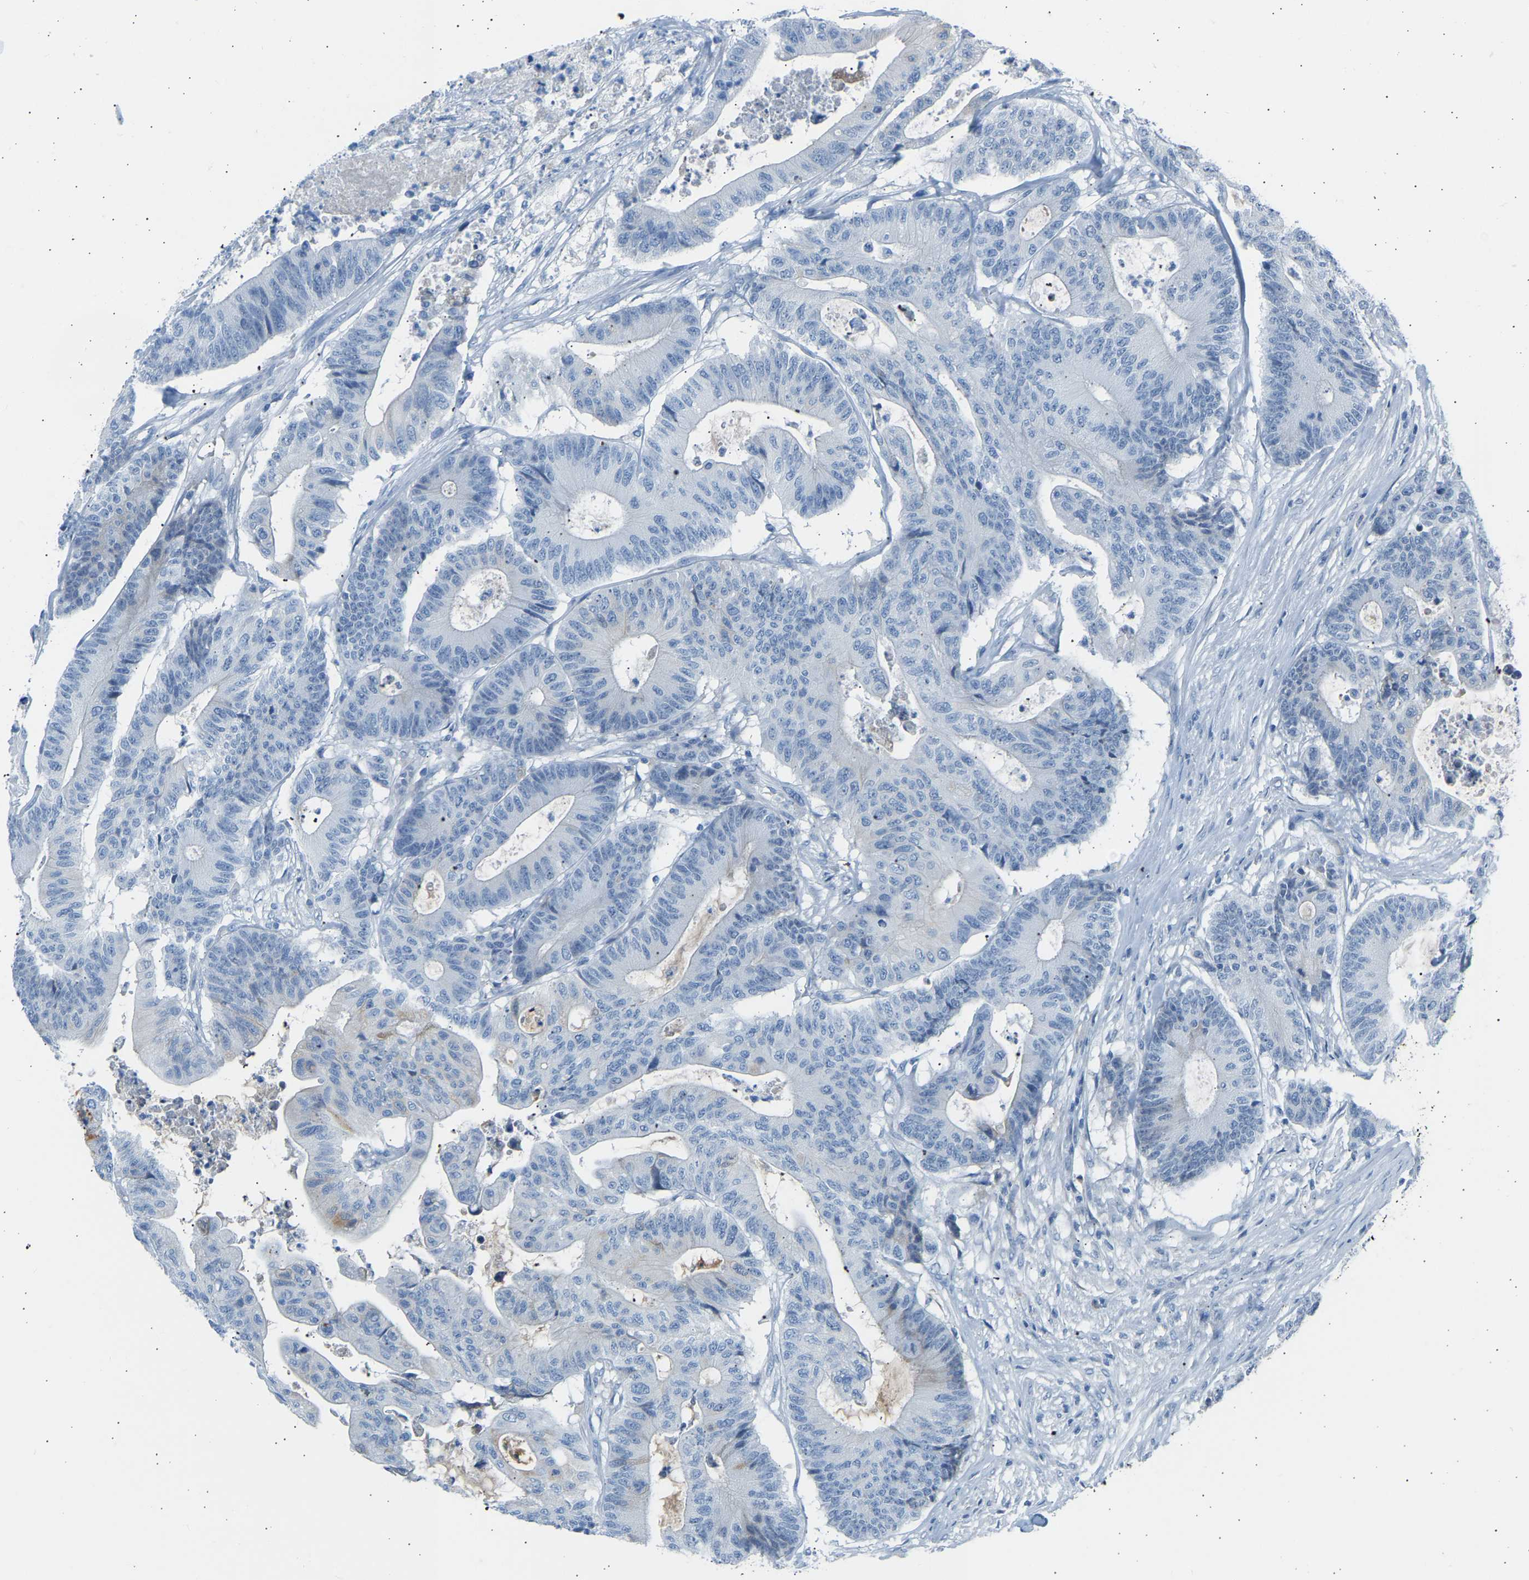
{"staining": {"intensity": "negative", "quantity": "none", "location": "none"}, "tissue": "colorectal cancer", "cell_type": "Tumor cells", "image_type": "cancer", "snomed": [{"axis": "morphology", "description": "Adenocarcinoma, NOS"}, {"axis": "topography", "description": "Colon"}], "caption": "This is an IHC histopathology image of colorectal cancer (adenocarcinoma). There is no staining in tumor cells.", "gene": "GNAS", "patient": {"sex": "female", "age": 84}}